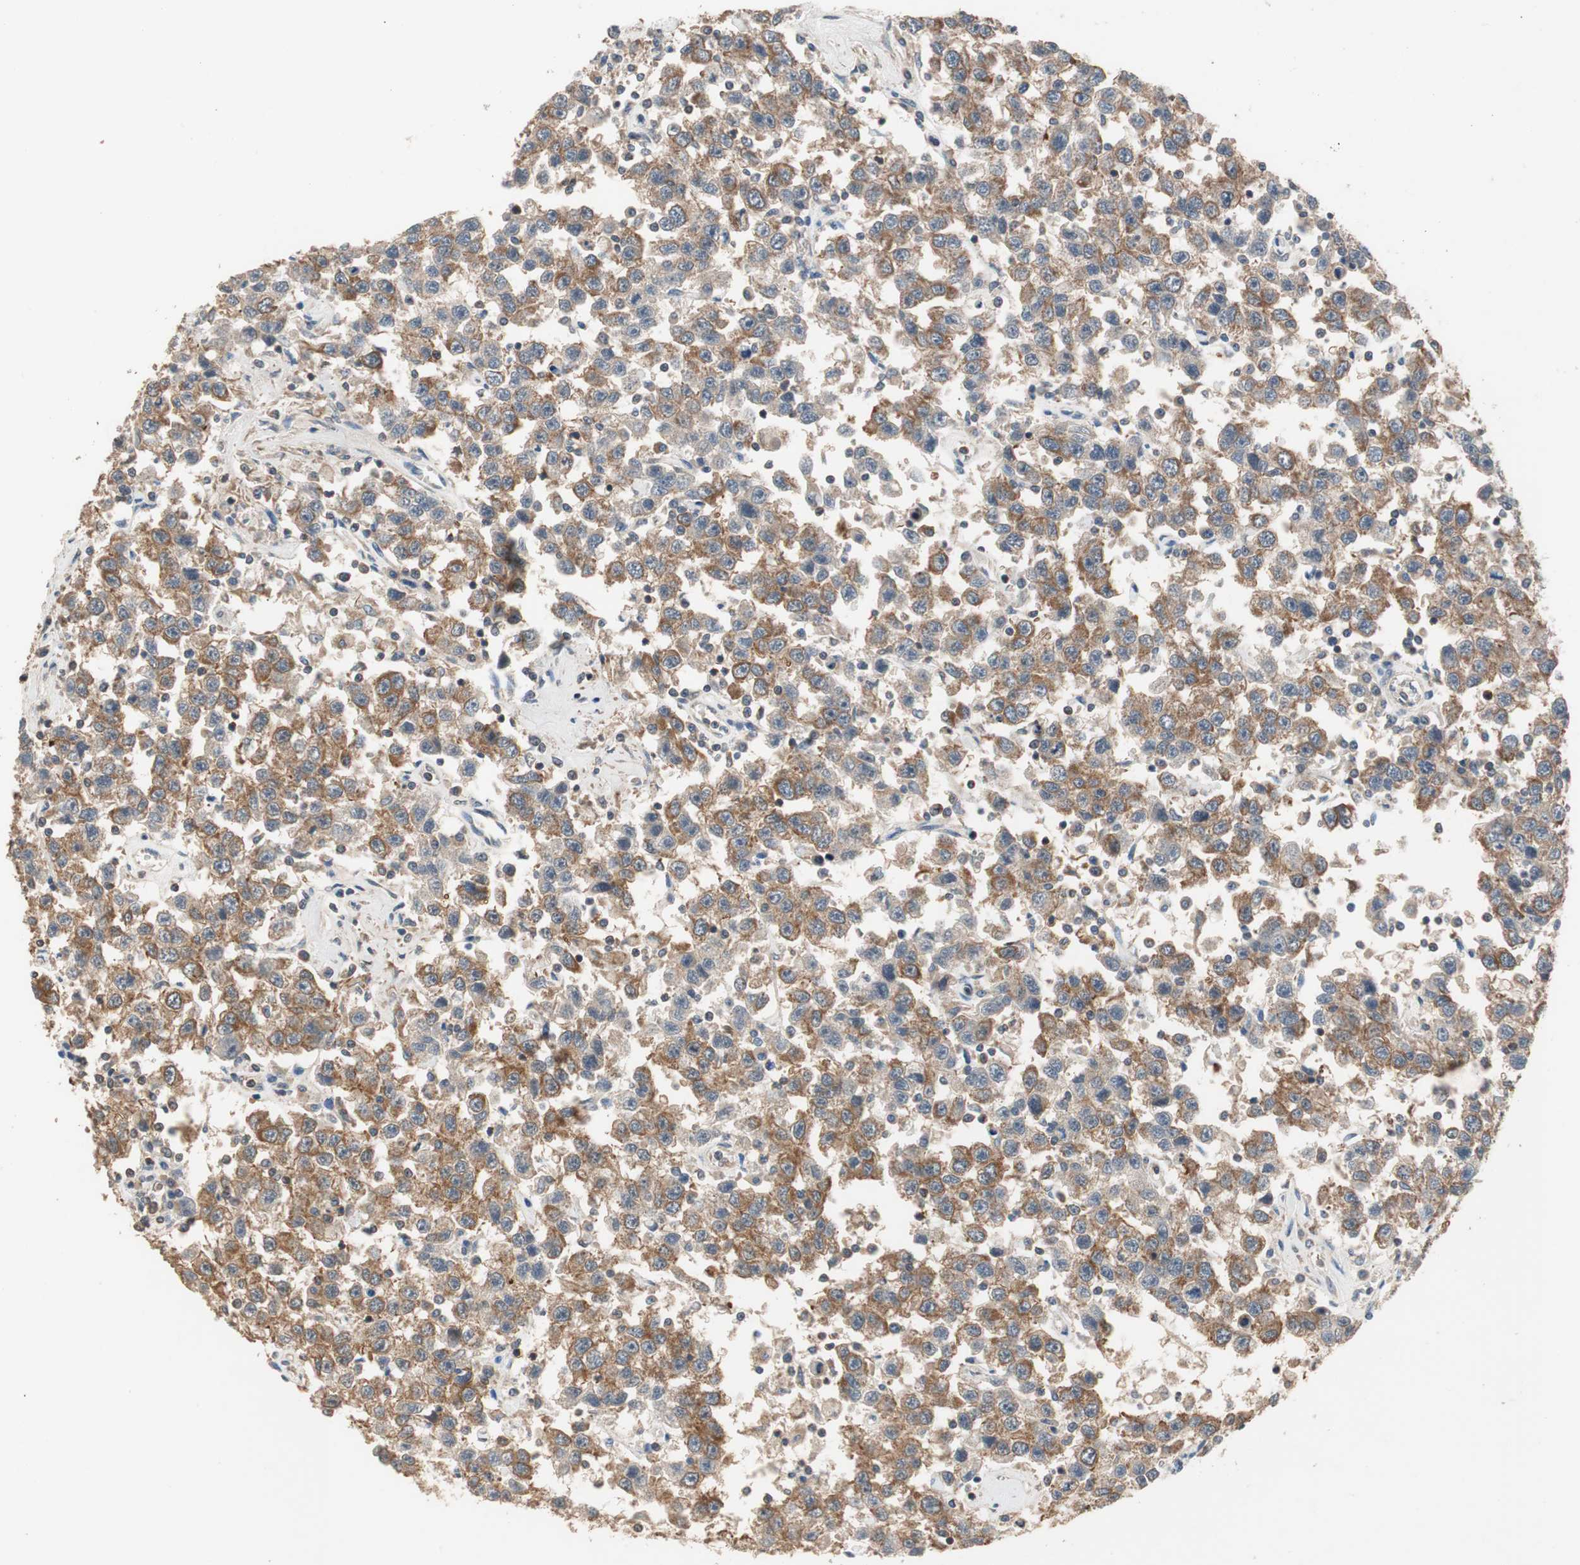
{"staining": {"intensity": "strong", "quantity": ">75%", "location": "cytoplasmic/membranous"}, "tissue": "testis cancer", "cell_type": "Tumor cells", "image_type": "cancer", "snomed": [{"axis": "morphology", "description": "Seminoma, NOS"}, {"axis": "topography", "description": "Testis"}], "caption": "Protein expression by immunohistochemistry (IHC) shows strong cytoplasmic/membranous positivity in approximately >75% of tumor cells in testis cancer (seminoma).", "gene": "MAP4K2", "patient": {"sex": "male", "age": 41}}